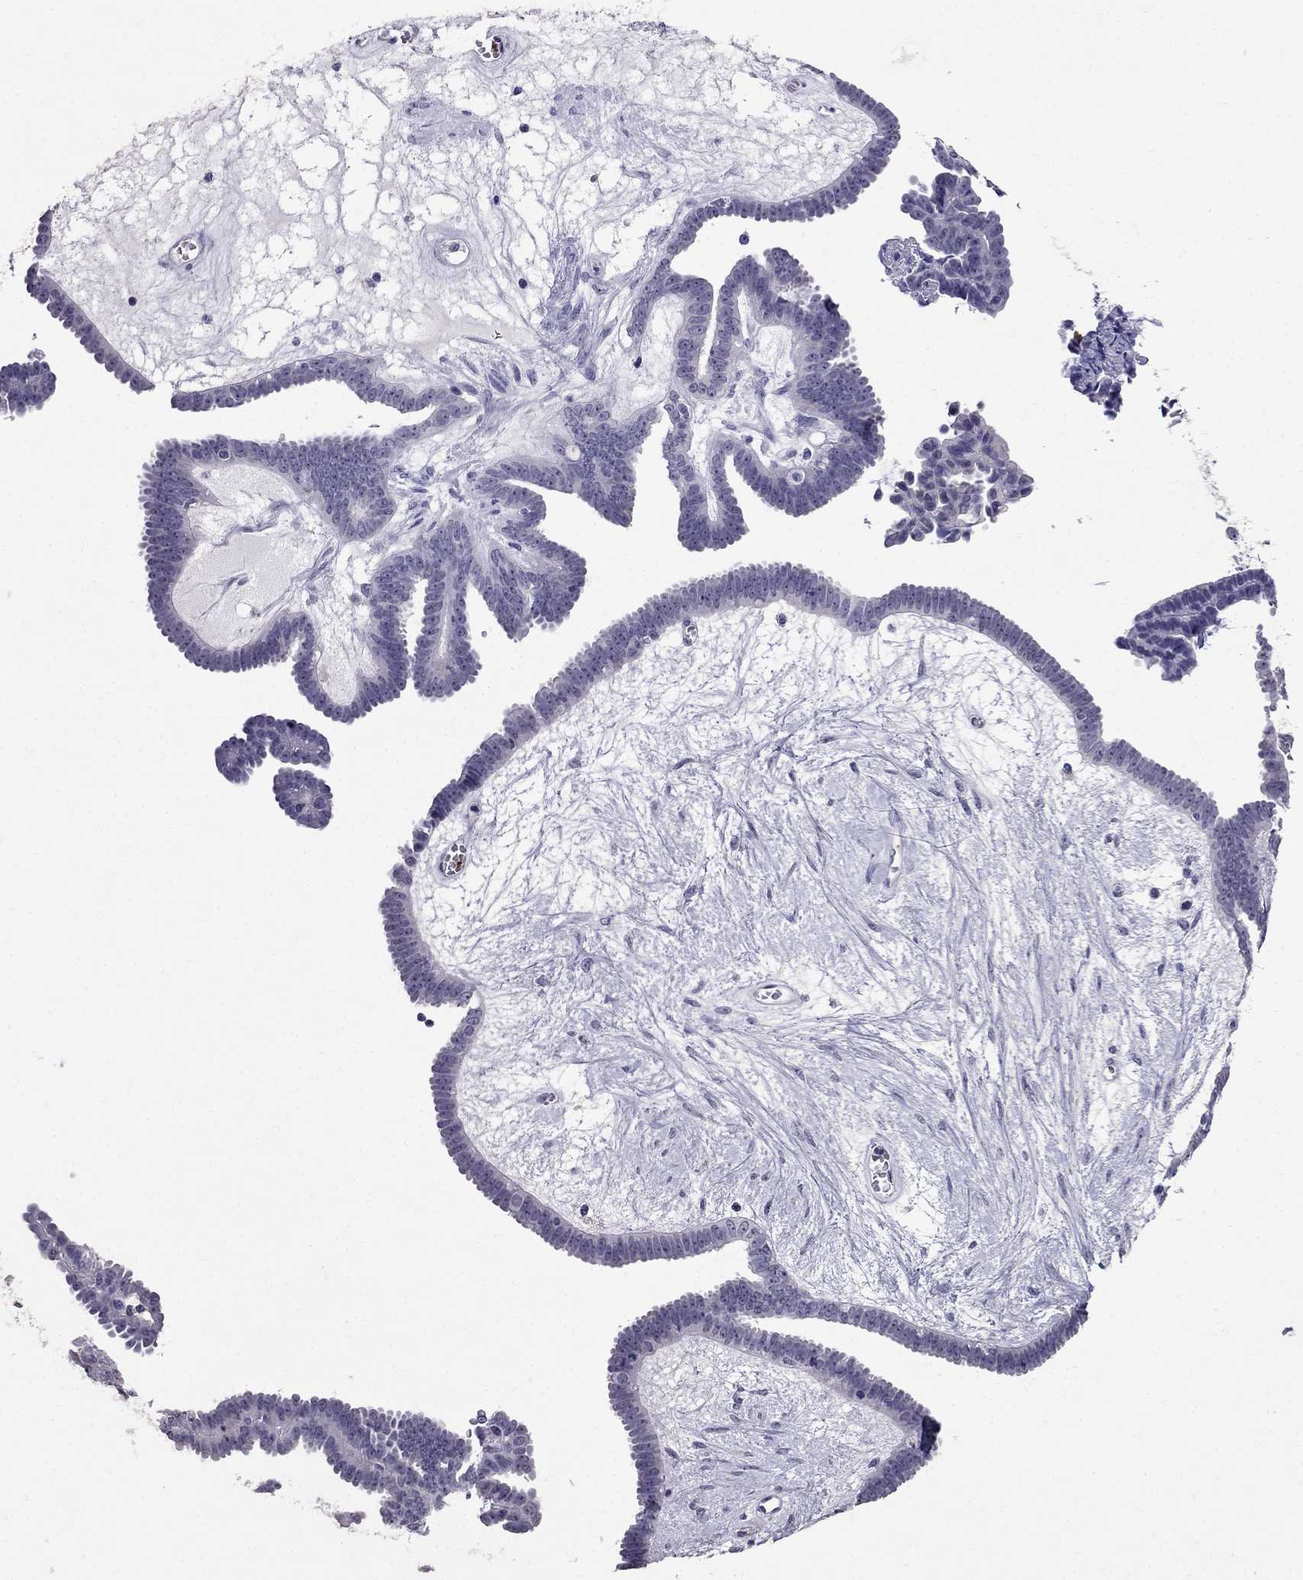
{"staining": {"intensity": "negative", "quantity": "none", "location": "none"}, "tissue": "ovarian cancer", "cell_type": "Tumor cells", "image_type": "cancer", "snomed": [{"axis": "morphology", "description": "Cystadenocarcinoma, serous, NOS"}, {"axis": "topography", "description": "Ovary"}], "caption": "Immunohistochemistry of ovarian cancer demonstrates no staining in tumor cells.", "gene": "OLFM4", "patient": {"sex": "female", "age": 71}}